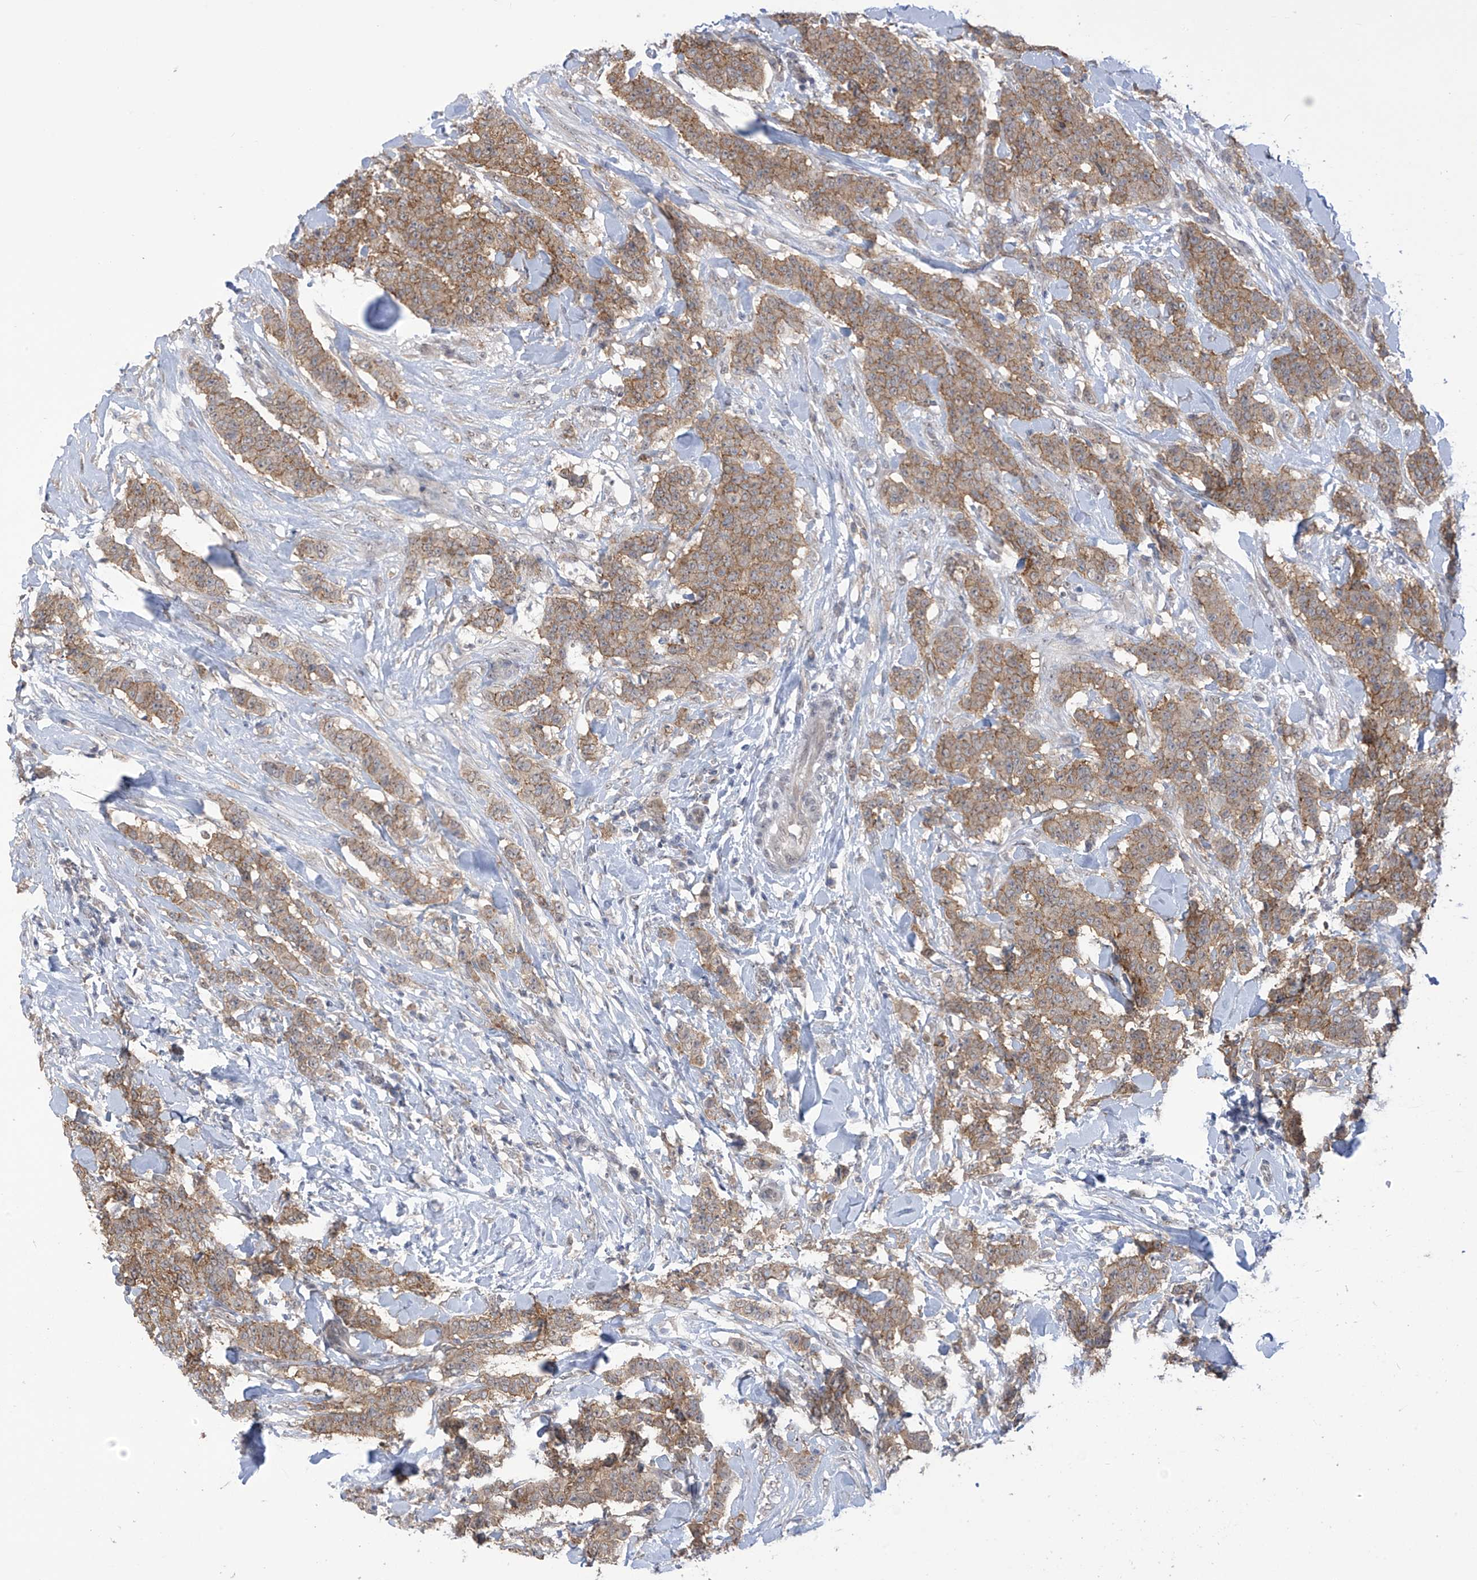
{"staining": {"intensity": "moderate", "quantity": ">75%", "location": "cytoplasmic/membranous"}, "tissue": "breast cancer", "cell_type": "Tumor cells", "image_type": "cancer", "snomed": [{"axis": "morphology", "description": "Duct carcinoma"}, {"axis": "topography", "description": "Breast"}], "caption": "Protein expression analysis of breast cancer shows moderate cytoplasmic/membranous positivity in about >75% of tumor cells.", "gene": "KIAA1522", "patient": {"sex": "female", "age": 40}}